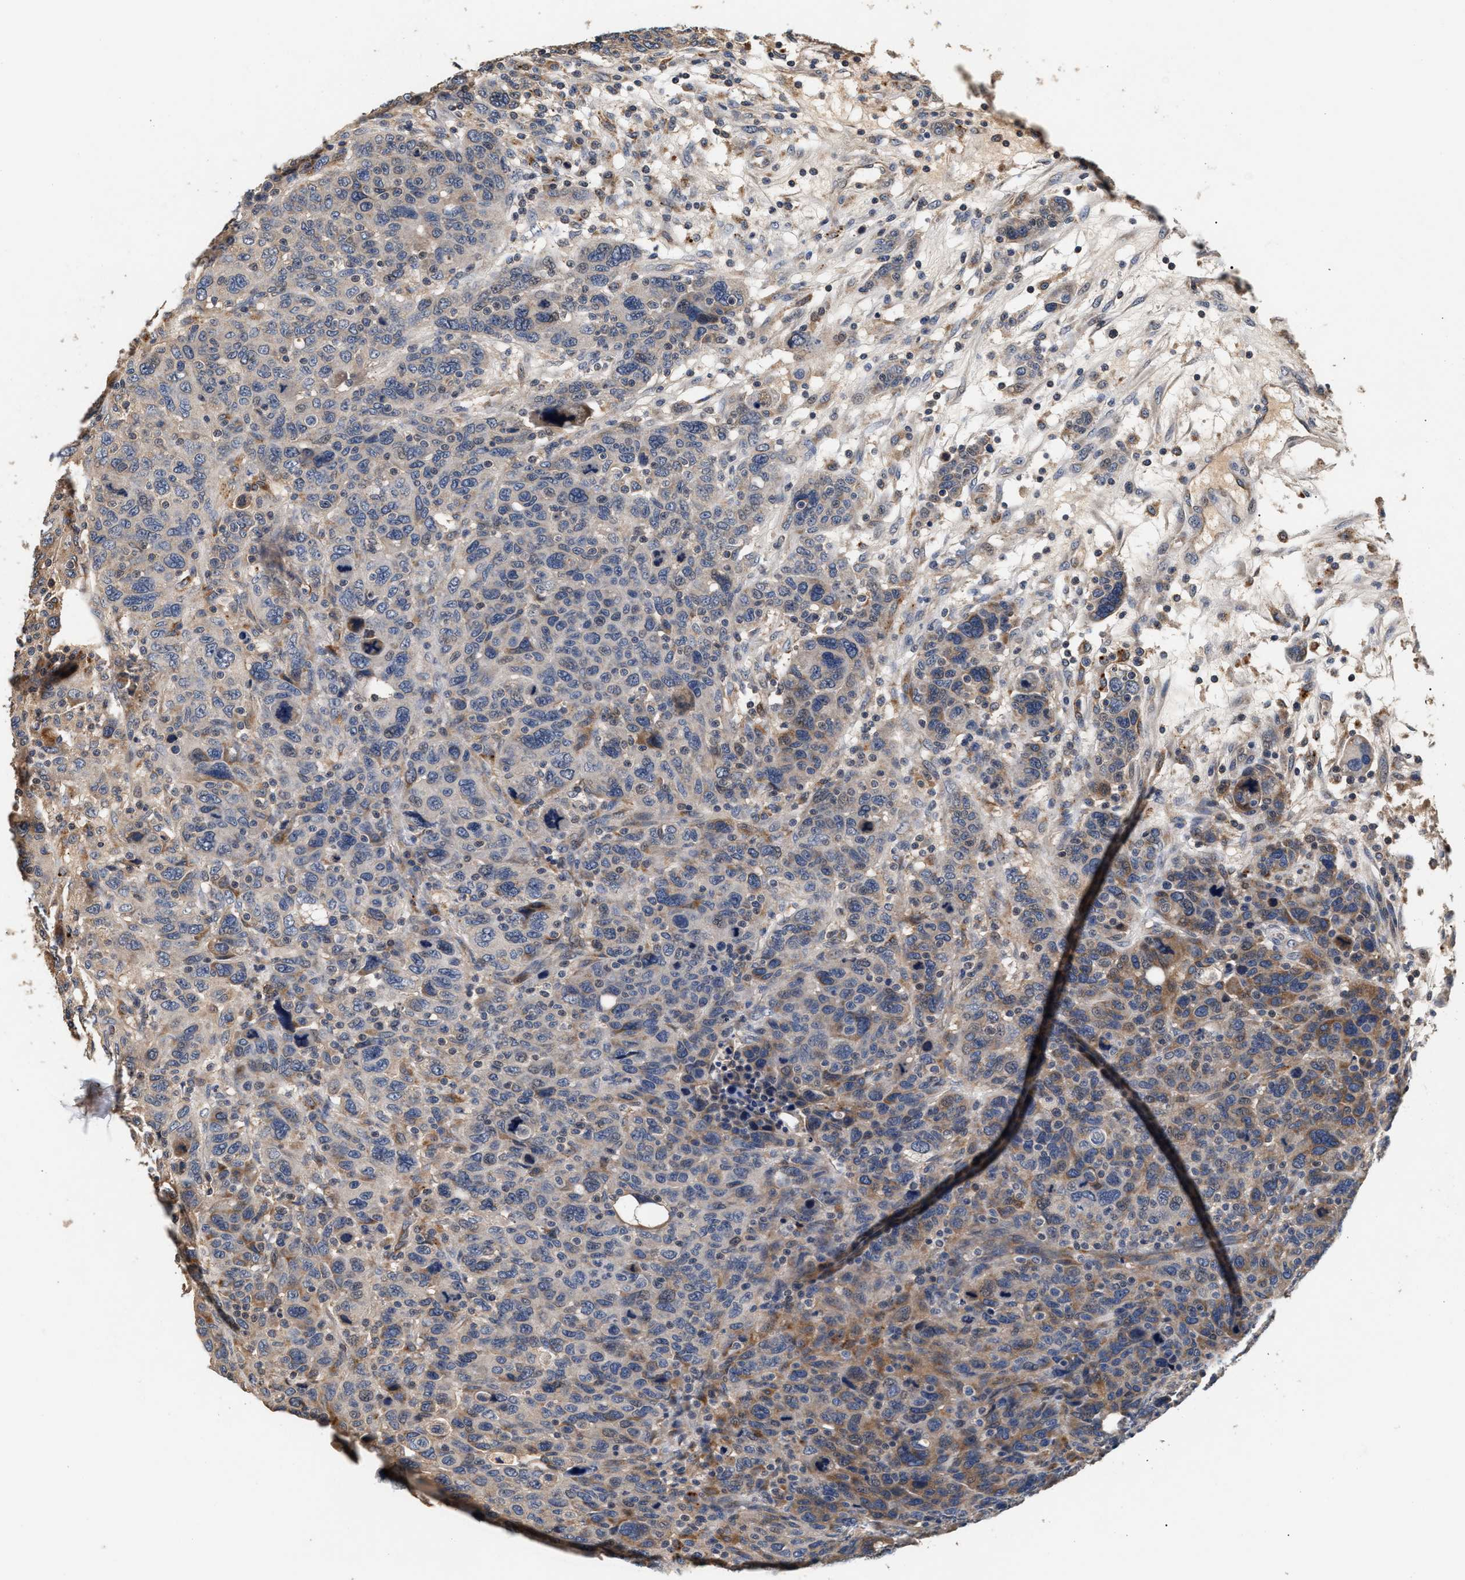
{"staining": {"intensity": "moderate", "quantity": "<25%", "location": "cytoplasmic/membranous"}, "tissue": "breast cancer", "cell_type": "Tumor cells", "image_type": "cancer", "snomed": [{"axis": "morphology", "description": "Duct carcinoma"}, {"axis": "topography", "description": "Breast"}], "caption": "Immunohistochemical staining of breast infiltrating ductal carcinoma exhibits moderate cytoplasmic/membranous protein staining in approximately <25% of tumor cells. Ihc stains the protein of interest in brown and the nuclei are stained blue.", "gene": "PTGR3", "patient": {"sex": "female", "age": 37}}